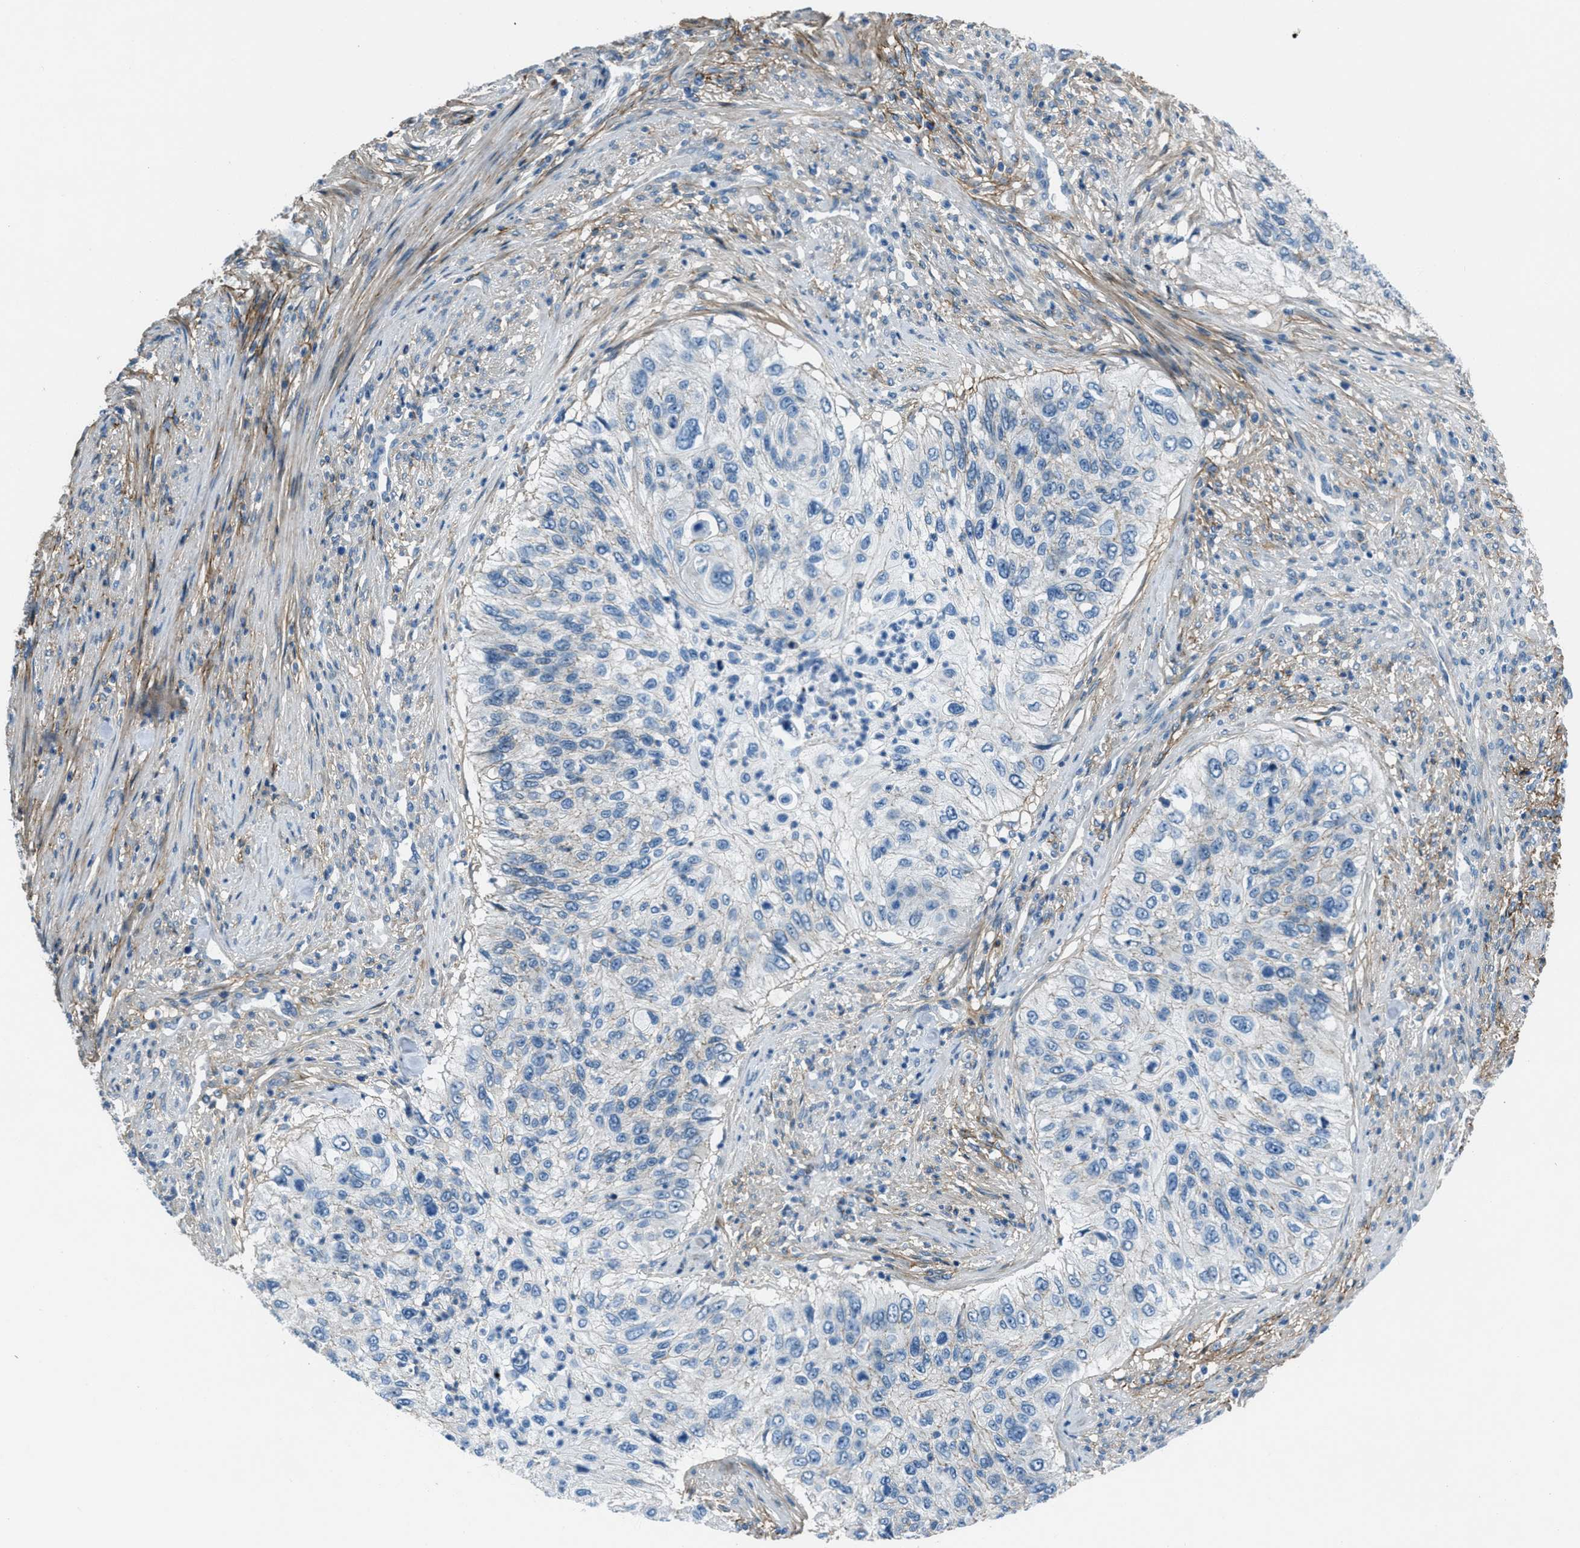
{"staining": {"intensity": "negative", "quantity": "none", "location": "none"}, "tissue": "urothelial cancer", "cell_type": "Tumor cells", "image_type": "cancer", "snomed": [{"axis": "morphology", "description": "Urothelial carcinoma, High grade"}, {"axis": "topography", "description": "Urinary bladder"}], "caption": "IHC micrograph of neoplastic tissue: human urothelial cancer stained with DAB (3,3'-diaminobenzidine) displays no significant protein positivity in tumor cells.", "gene": "FBN1", "patient": {"sex": "female", "age": 60}}